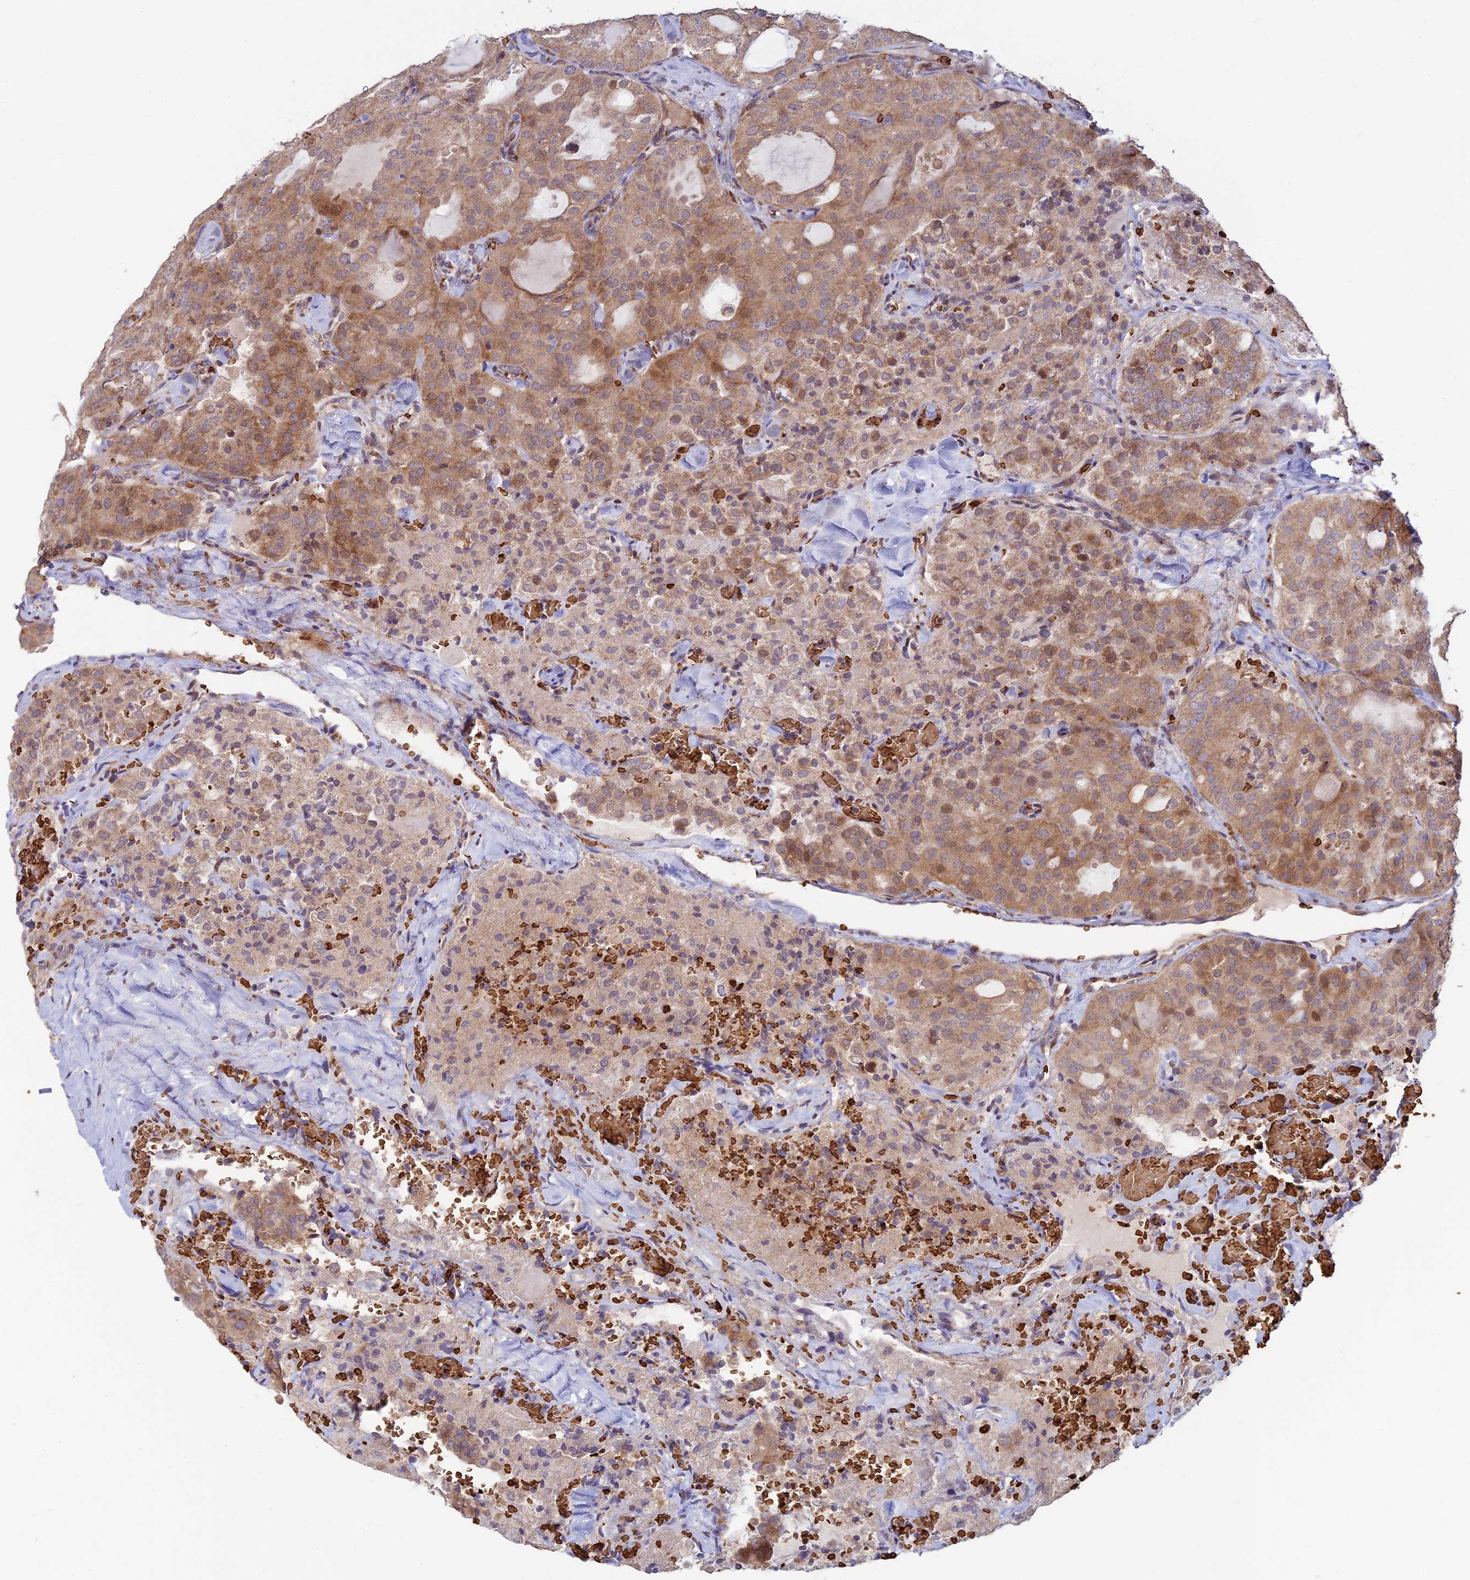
{"staining": {"intensity": "moderate", "quantity": ">75%", "location": "cytoplasmic/membranous,nuclear"}, "tissue": "thyroid cancer", "cell_type": "Tumor cells", "image_type": "cancer", "snomed": [{"axis": "morphology", "description": "Follicular adenoma carcinoma, NOS"}, {"axis": "topography", "description": "Thyroid gland"}], "caption": "Thyroid cancer (follicular adenoma carcinoma) tissue reveals moderate cytoplasmic/membranous and nuclear staining in approximately >75% of tumor cells", "gene": "UFSP2", "patient": {"sex": "male", "age": 75}}